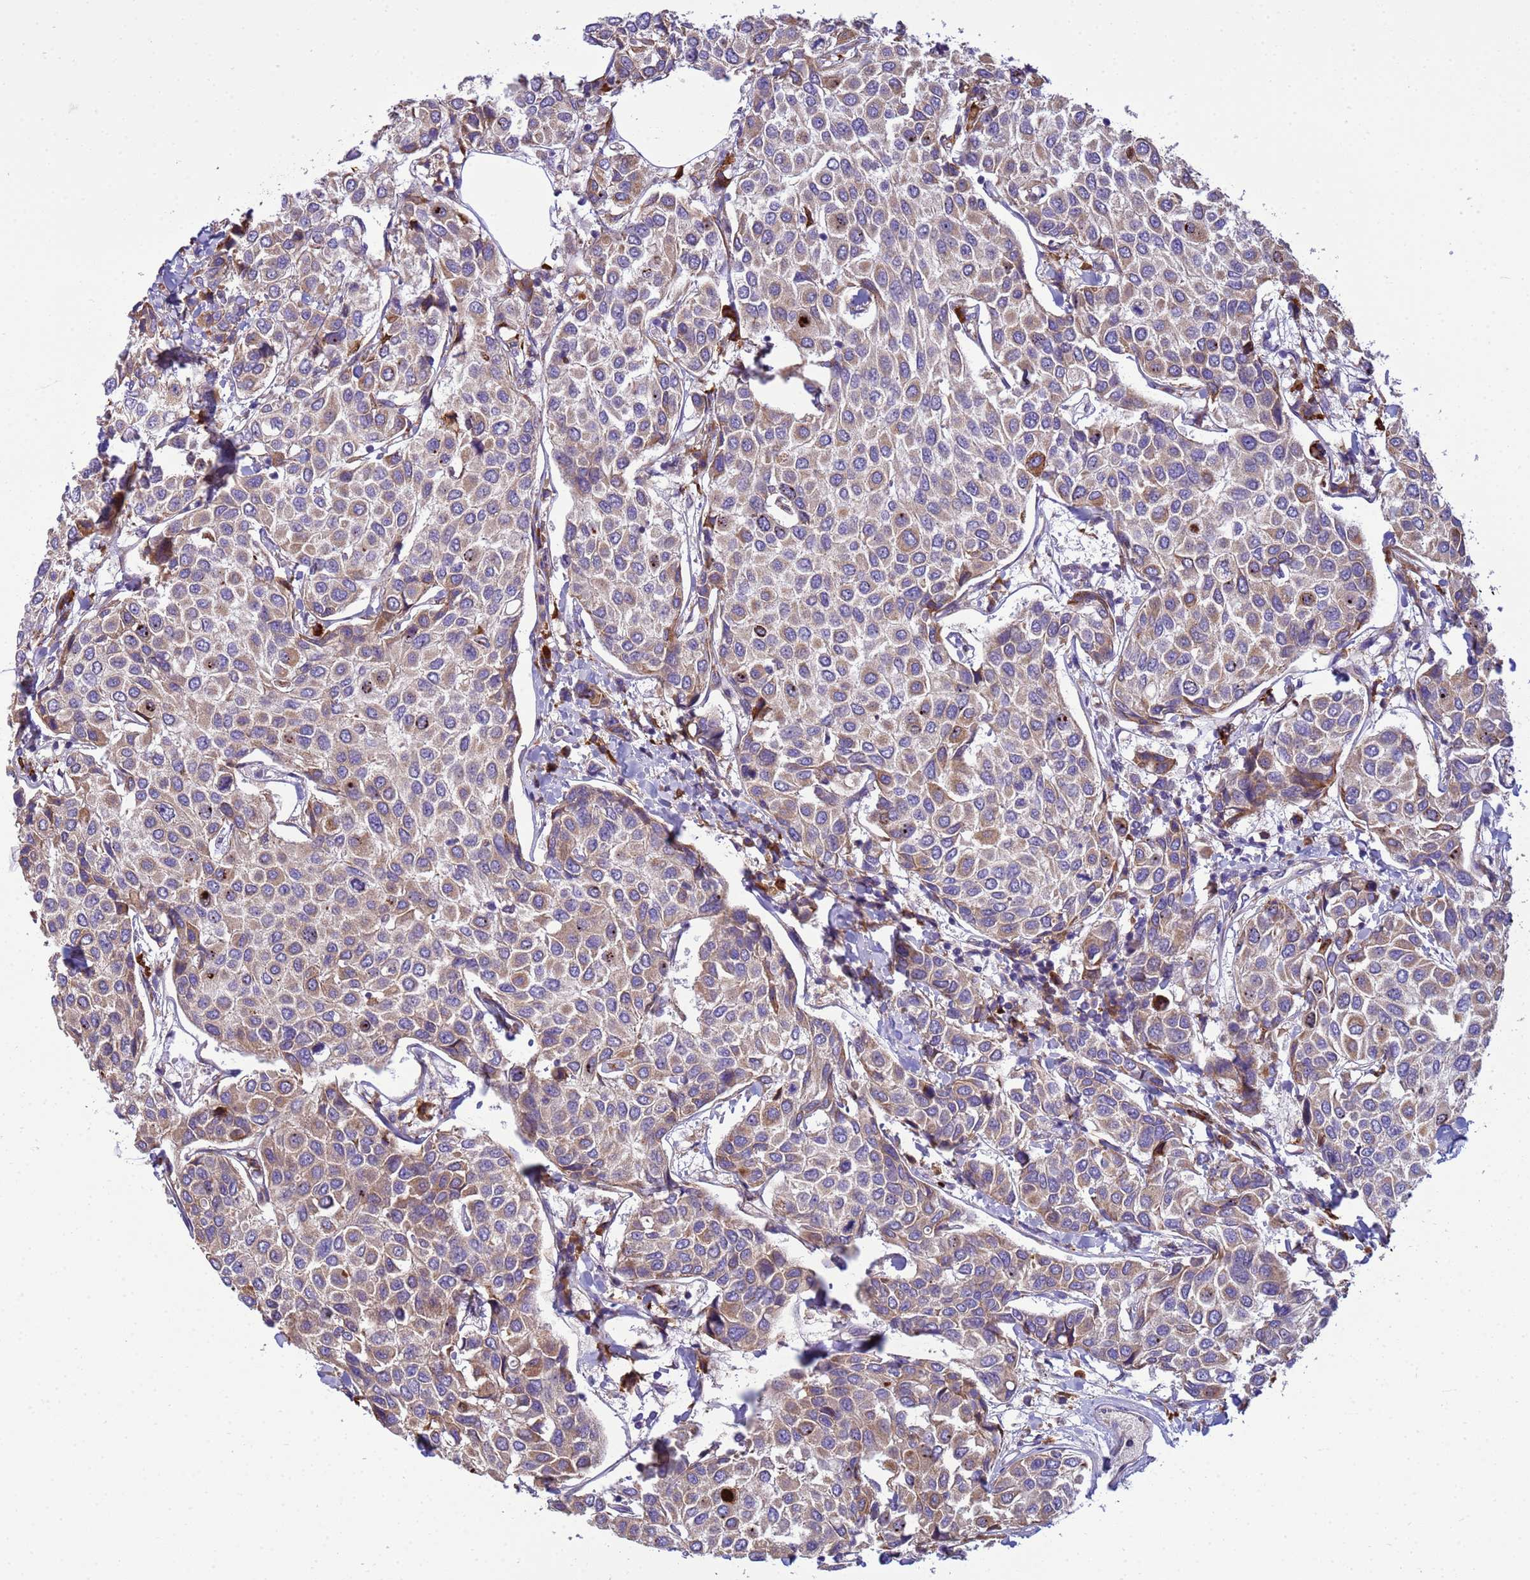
{"staining": {"intensity": "moderate", "quantity": "25%-75%", "location": "cytoplasmic/membranous"}, "tissue": "breast cancer", "cell_type": "Tumor cells", "image_type": "cancer", "snomed": [{"axis": "morphology", "description": "Duct carcinoma"}, {"axis": "topography", "description": "Breast"}], "caption": "This photomicrograph displays breast cancer (infiltrating ductal carcinoma) stained with IHC to label a protein in brown. The cytoplasmic/membranous of tumor cells show moderate positivity for the protein. Nuclei are counter-stained blue.", "gene": "THAP5", "patient": {"sex": "female", "age": 55}}